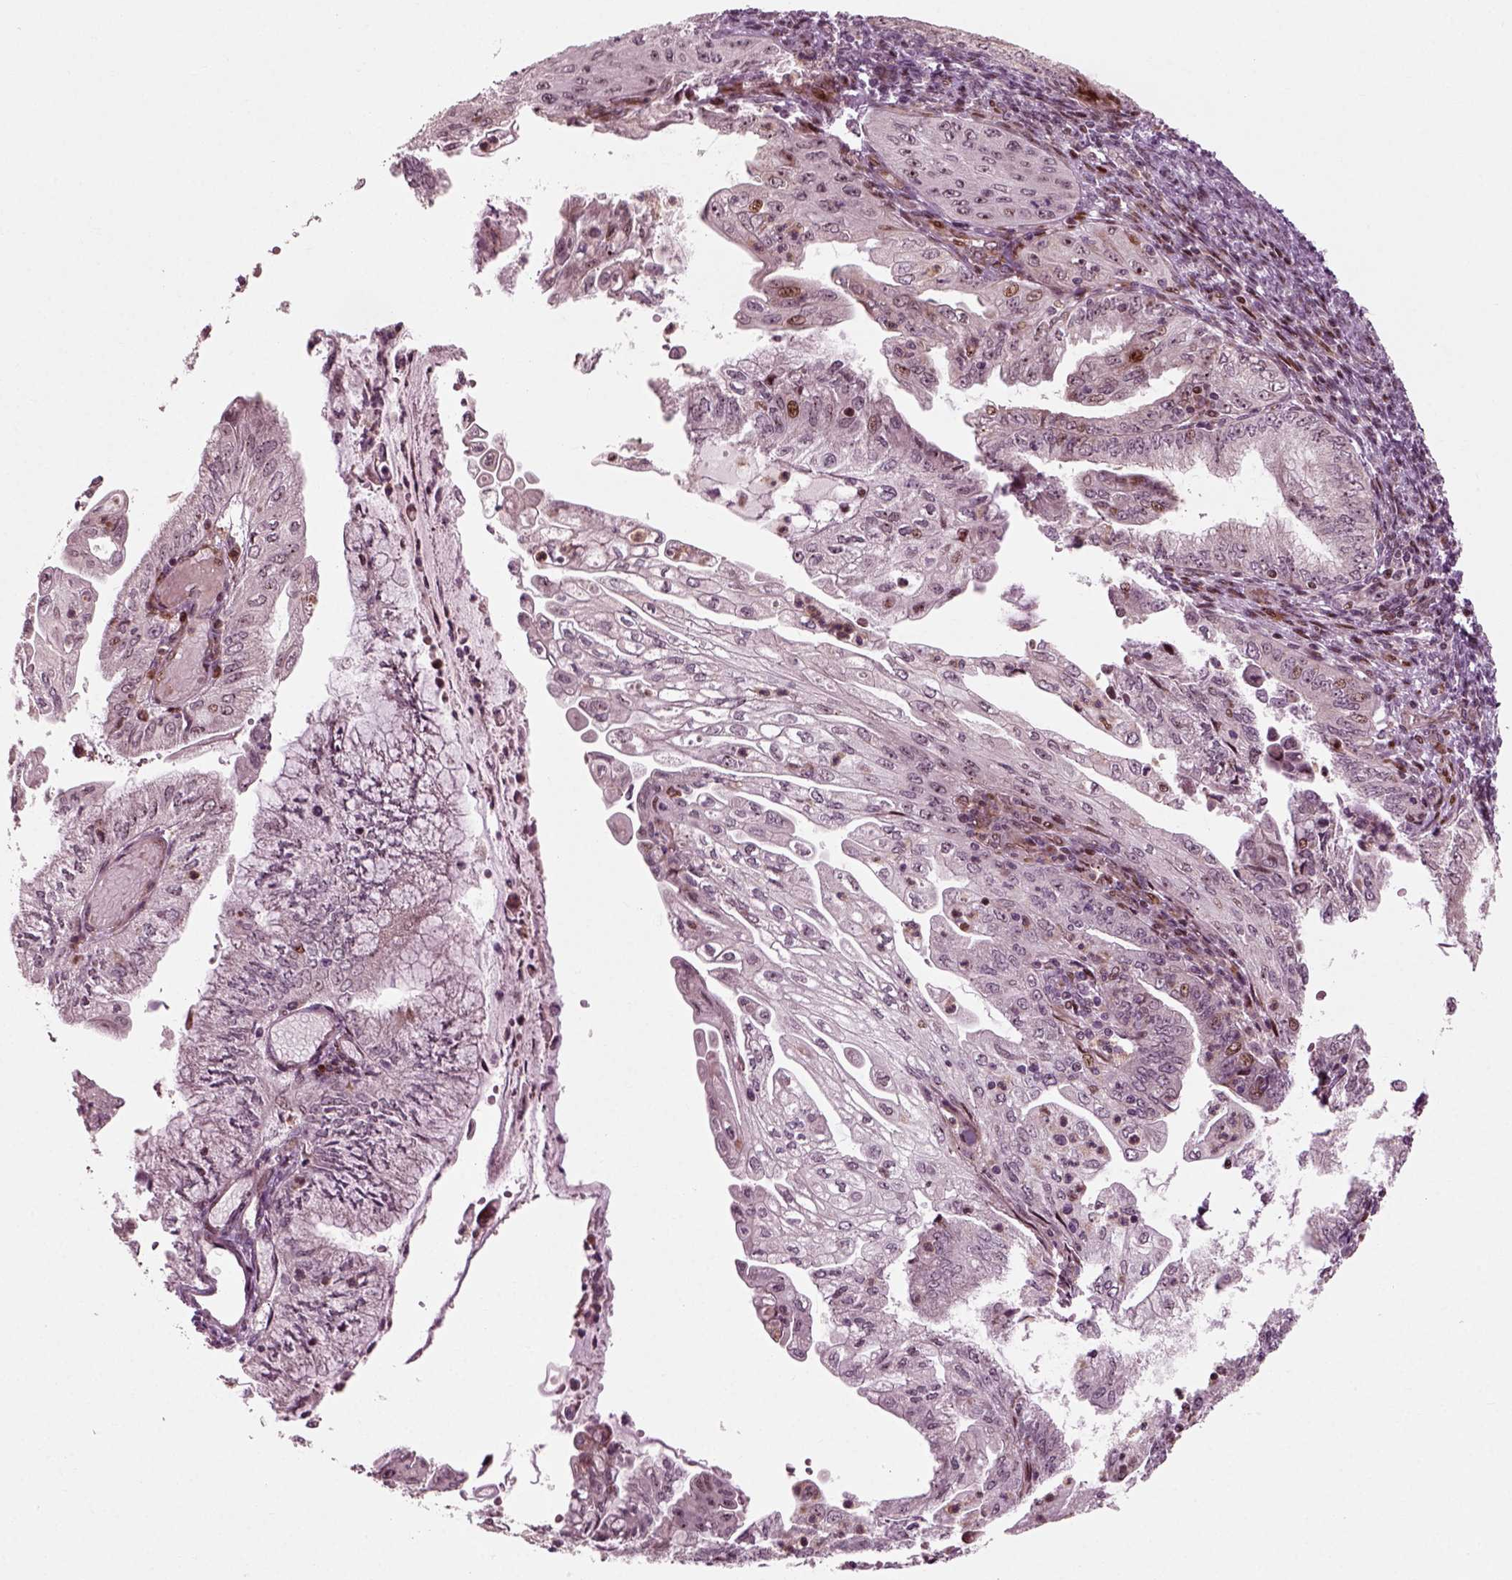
{"staining": {"intensity": "moderate", "quantity": "<25%", "location": "nuclear"}, "tissue": "endometrial cancer", "cell_type": "Tumor cells", "image_type": "cancer", "snomed": [{"axis": "morphology", "description": "Adenocarcinoma, NOS"}, {"axis": "topography", "description": "Endometrium"}], "caption": "Immunohistochemistry (DAB) staining of human adenocarcinoma (endometrial) shows moderate nuclear protein positivity in approximately <25% of tumor cells.", "gene": "CDC14A", "patient": {"sex": "female", "age": 55}}